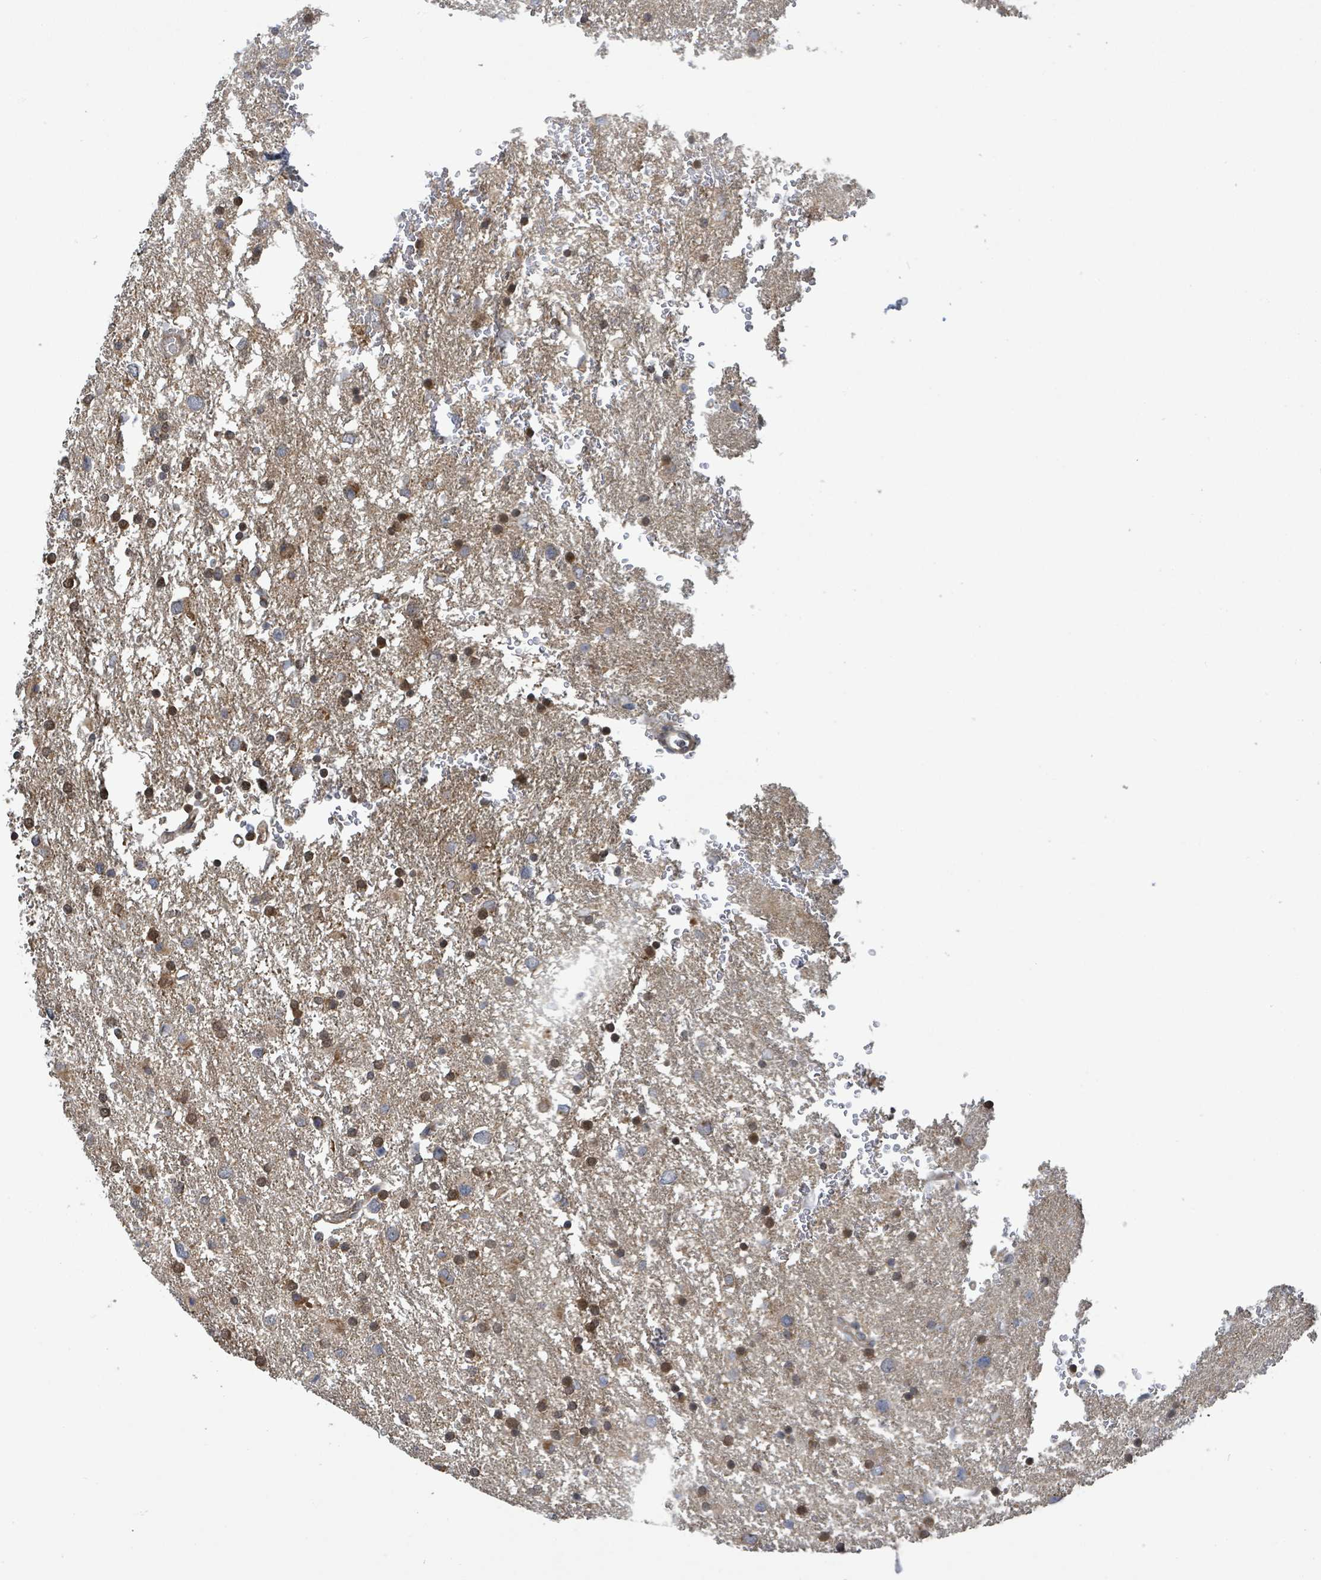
{"staining": {"intensity": "moderate", "quantity": "<25%", "location": "cytoplasmic/membranous"}, "tissue": "glioma", "cell_type": "Tumor cells", "image_type": "cancer", "snomed": [{"axis": "morphology", "description": "Glioma, malignant, Low grade"}, {"axis": "topography", "description": "Brain"}], "caption": "The image shows staining of glioma, revealing moderate cytoplasmic/membranous protein expression (brown color) within tumor cells.", "gene": "CCDC121", "patient": {"sex": "female", "age": 32}}